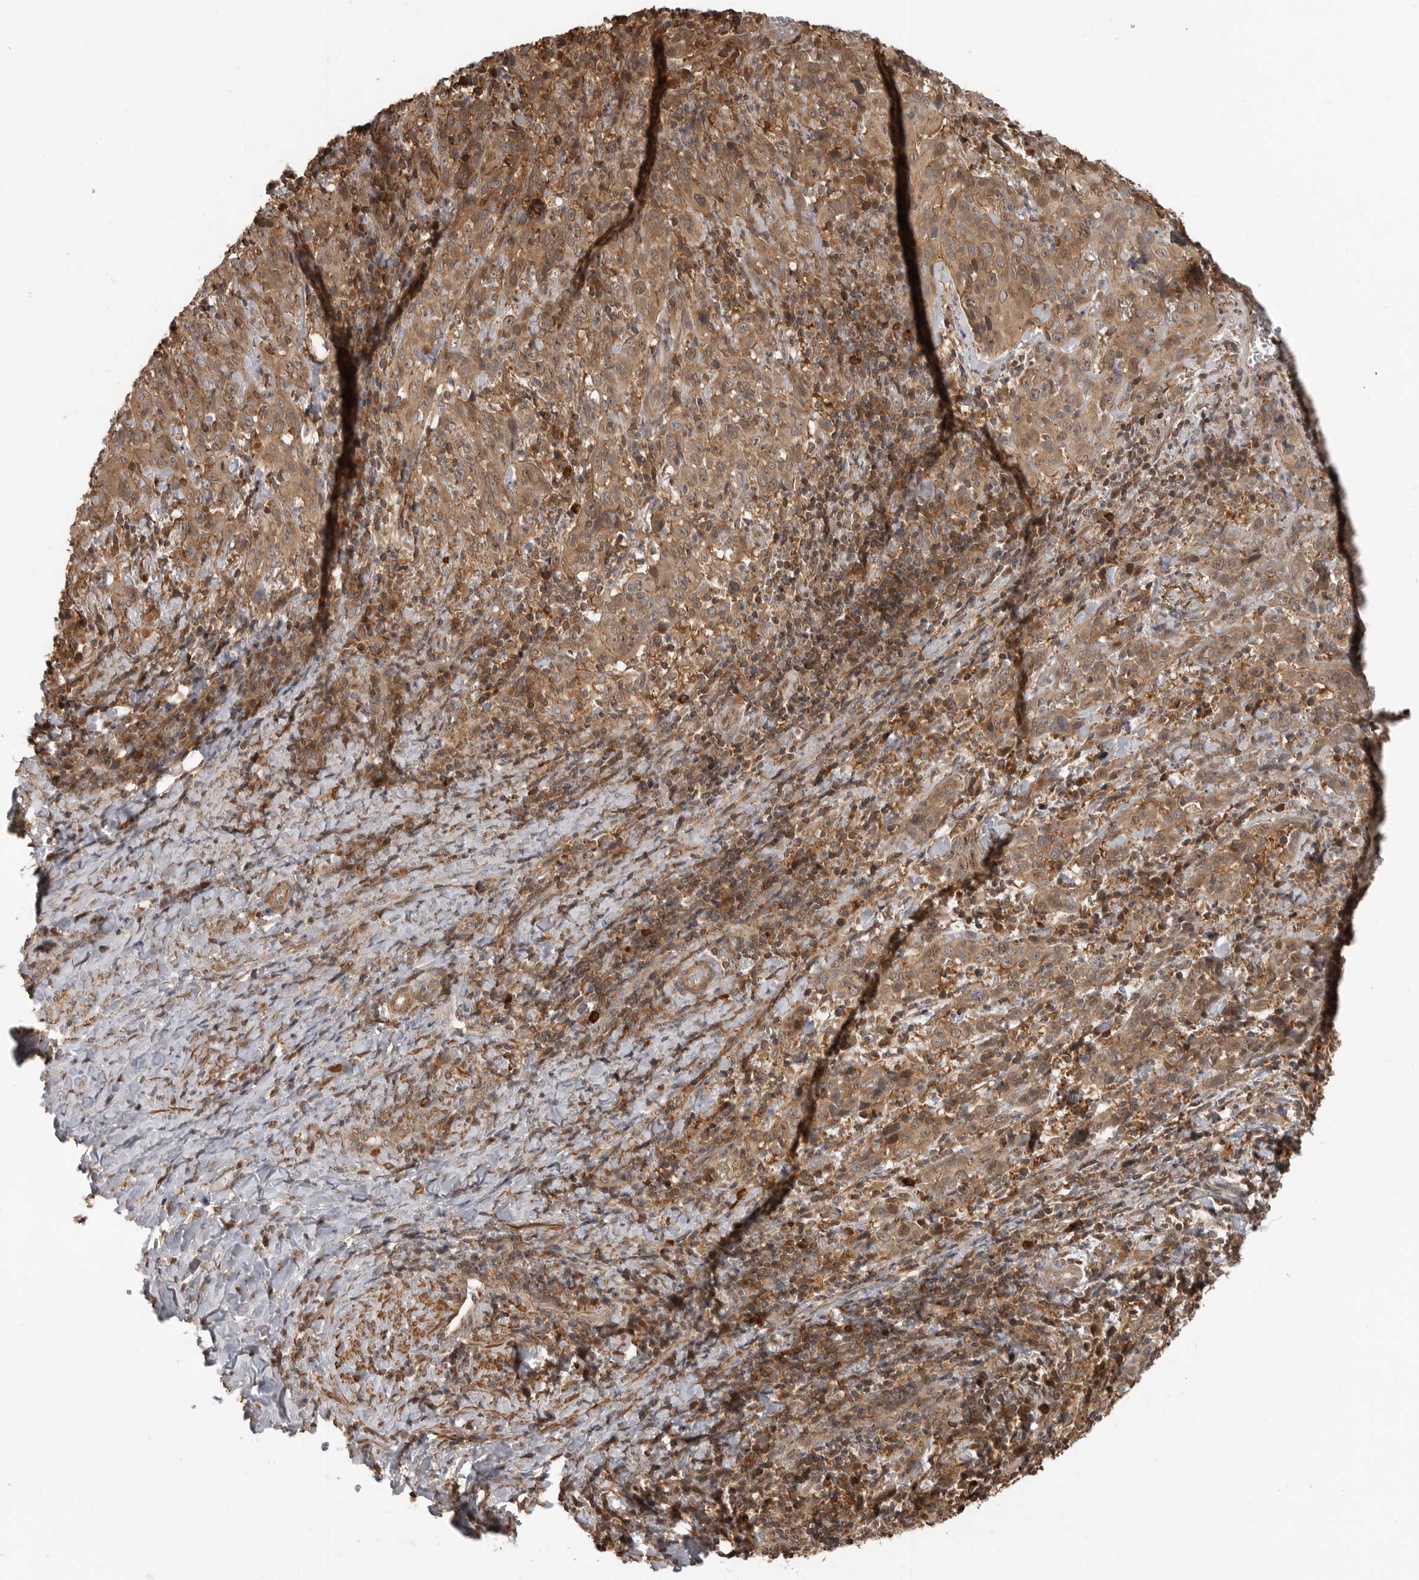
{"staining": {"intensity": "moderate", "quantity": ">75%", "location": "cytoplasmic/membranous,nuclear"}, "tissue": "cervical cancer", "cell_type": "Tumor cells", "image_type": "cancer", "snomed": [{"axis": "morphology", "description": "Squamous cell carcinoma, NOS"}, {"axis": "topography", "description": "Cervix"}], "caption": "There is medium levels of moderate cytoplasmic/membranous and nuclear expression in tumor cells of cervical cancer, as demonstrated by immunohistochemical staining (brown color).", "gene": "ERN1", "patient": {"sex": "female", "age": 46}}